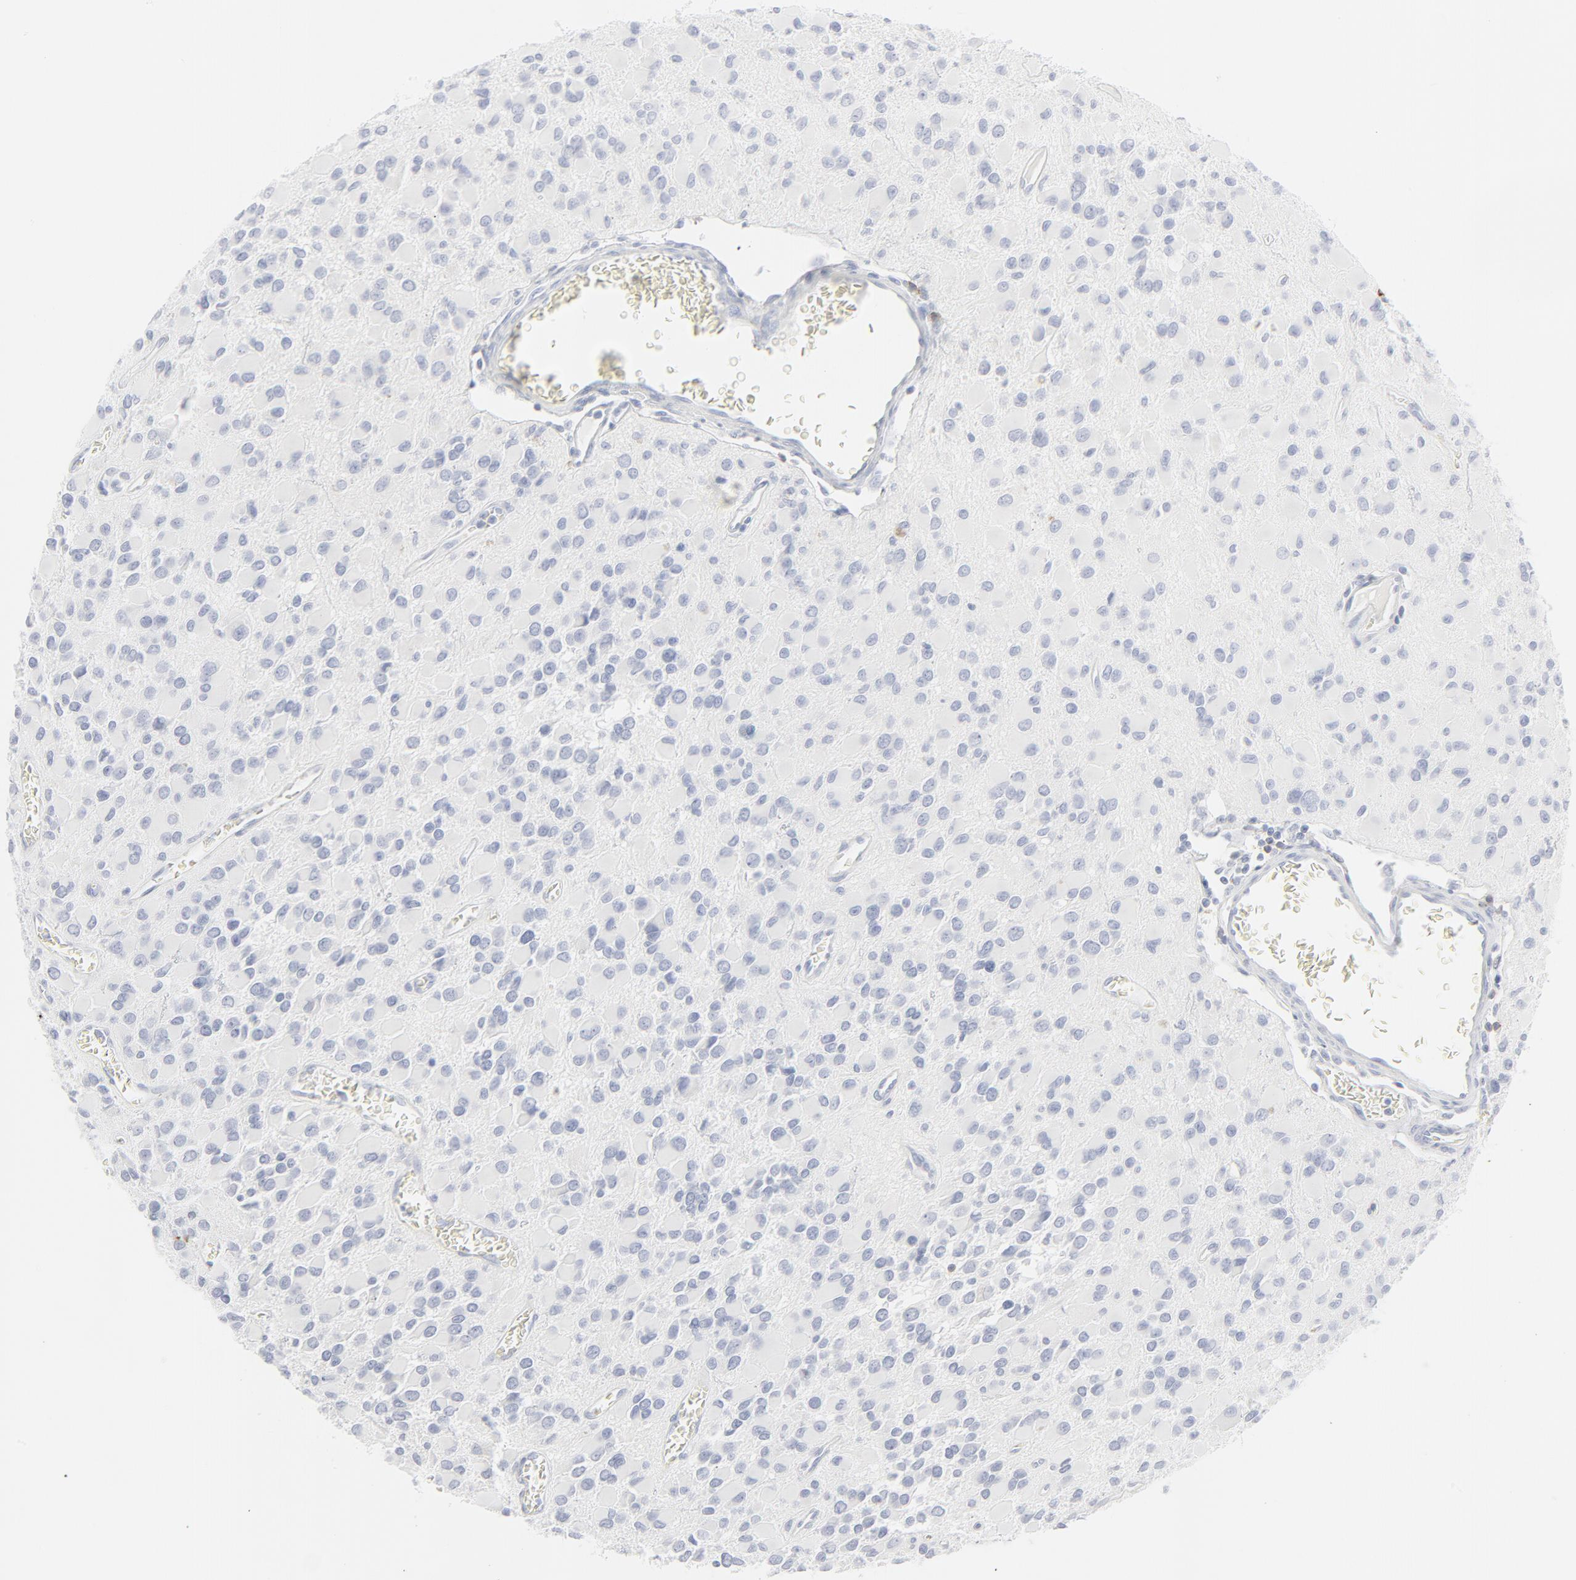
{"staining": {"intensity": "negative", "quantity": "none", "location": "none"}, "tissue": "glioma", "cell_type": "Tumor cells", "image_type": "cancer", "snomed": [{"axis": "morphology", "description": "Glioma, malignant, Low grade"}, {"axis": "topography", "description": "Brain"}], "caption": "A photomicrograph of human malignant glioma (low-grade) is negative for staining in tumor cells. The staining is performed using DAB brown chromogen with nuclei counter-stained in using hematoxylin.", "gene": "CCR7", "patient": {"sex": "male", "age": 42}}